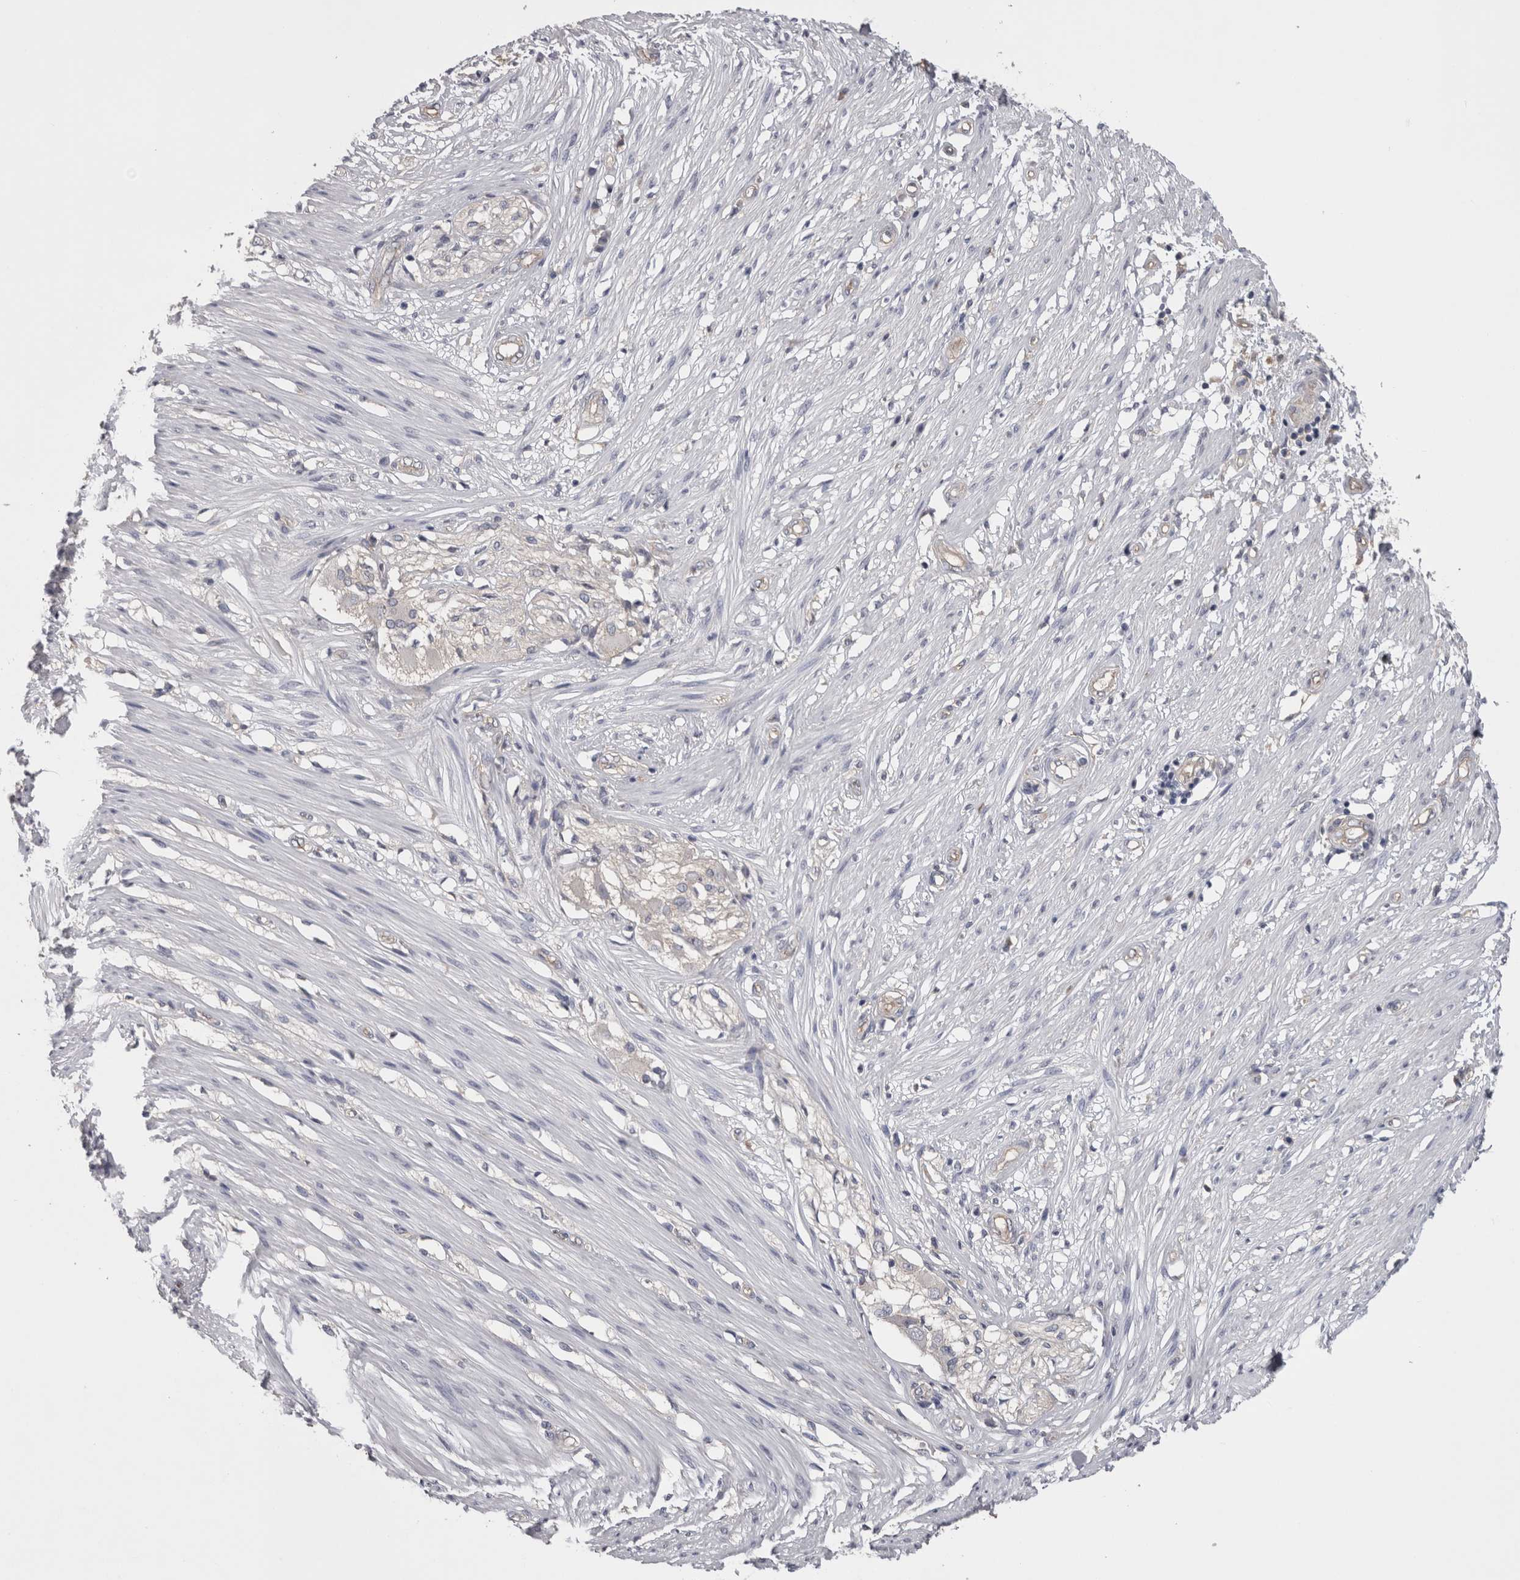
{"staining": {"intensity": "negative", "quantity": "none", "location": "none"}, "tissue": "smooth muscle", "cell_type": "Smooth muscle cells", "image_type": "normal", "snomed": [{"axis": "morphology", "description": "Normal tissue, NOS"}, {"axis": "morphology", "description": "Adenocarcinoma, NOS"}, {"axis": "topography", "description": "Smooth muscle"}, {"axis": "topography", "description": "Colon"}], "caption": "IHC of unremarkable smooth muscle demonstrates no expression in smooth muscle cells.", "gene": "NECTIN2", "patient": {"sex": "male", "age": 14}}